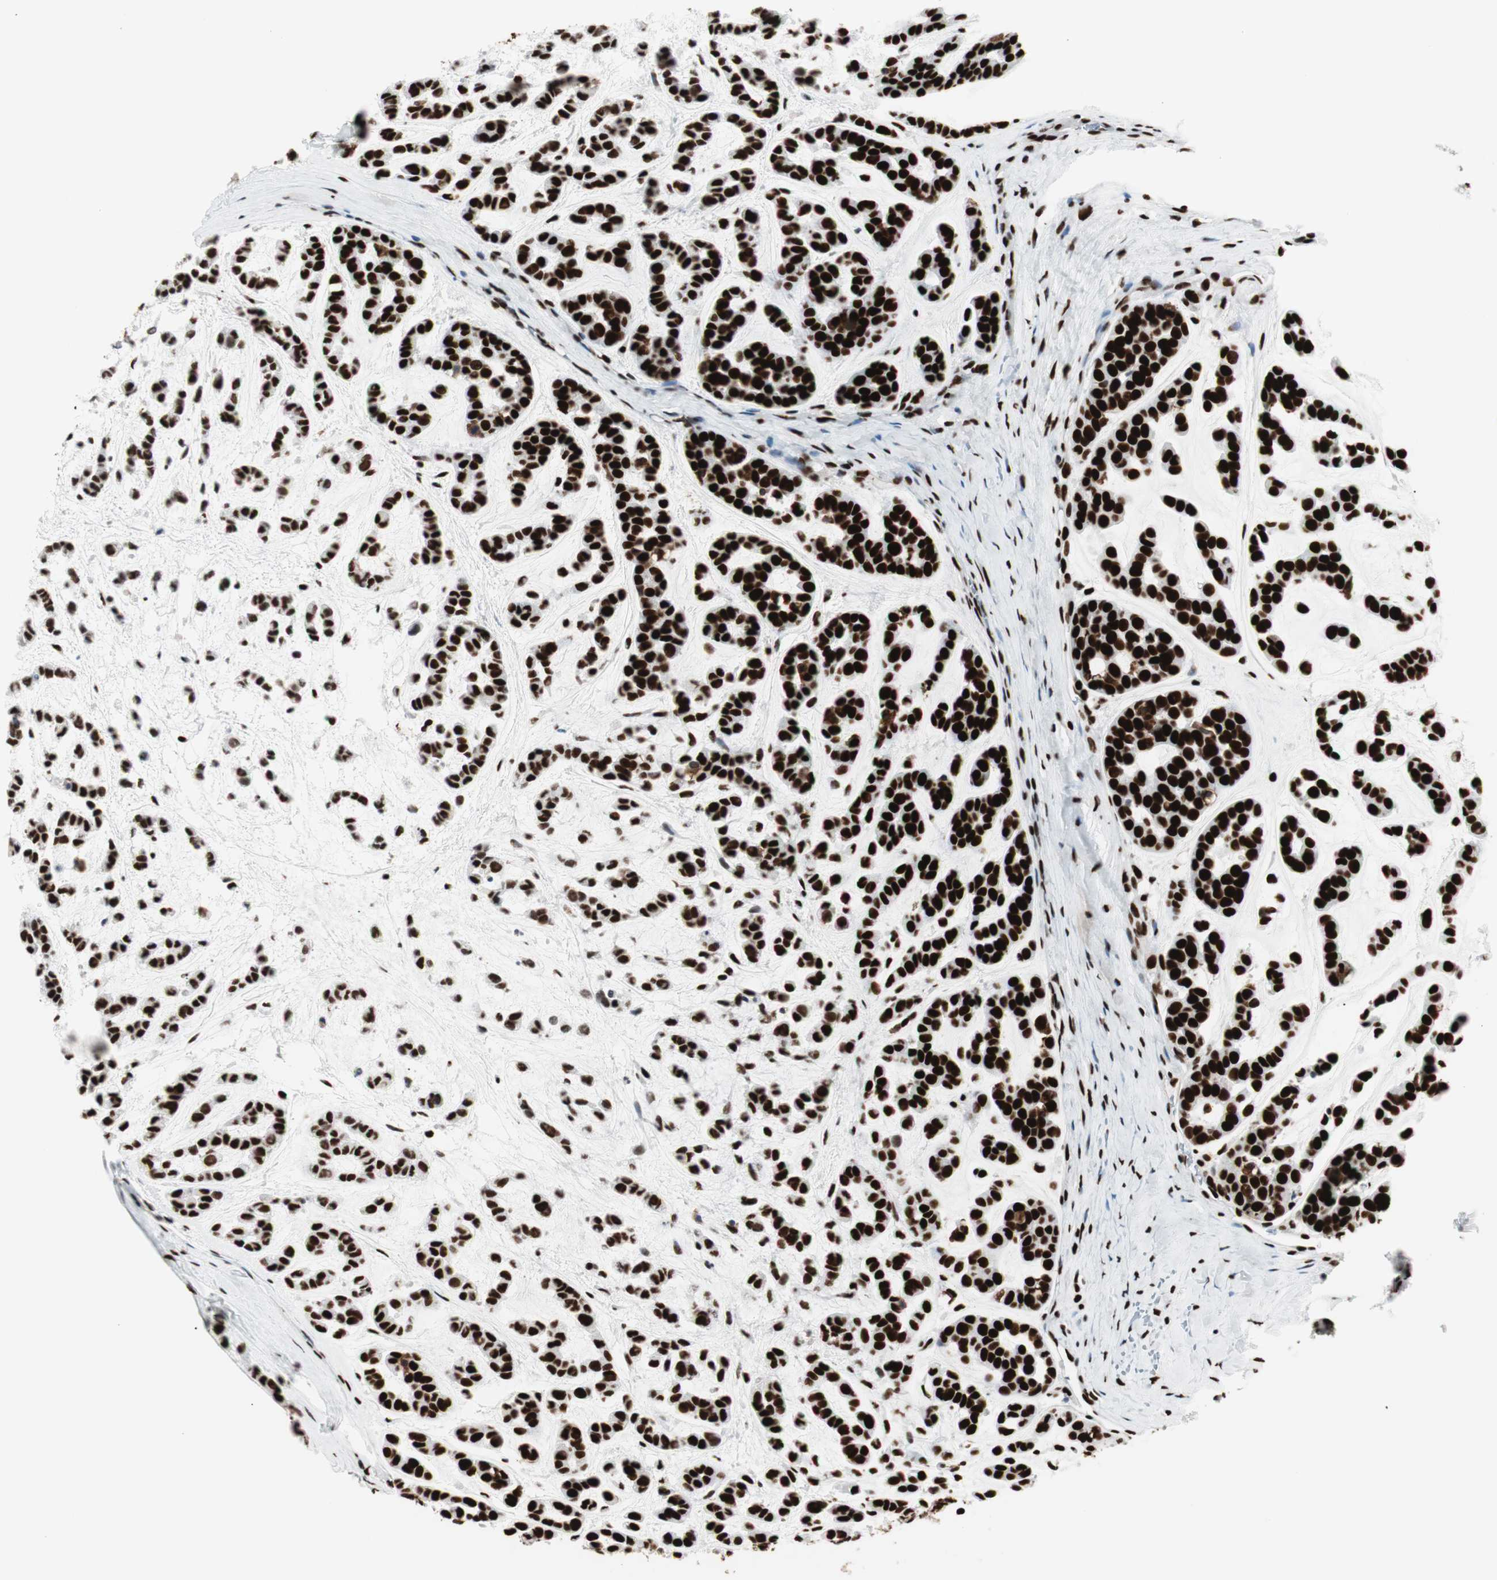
{"staining": {"intensity": "strong", "quantity": ">75%", "location": "nuclear"}, "tissue": "head and neck cancer", "cell_type": "Tumor cells", "image_type": "cancer", "snomed": [{"axis": "morphology", "description": "Adenocarcinoma, NOS"}, {"axis": "morphology", "description": "Adenoma, NOS"}, {"axis": "topography", "description": "Head-Neck"}], "caption": "Brown immunohistochemical staining in human head and neck cancer displays strong nuclear expression in about >75% of tumor cells.", "gene": "PSME3", "patient": {"sex": "female", "age": 55}}